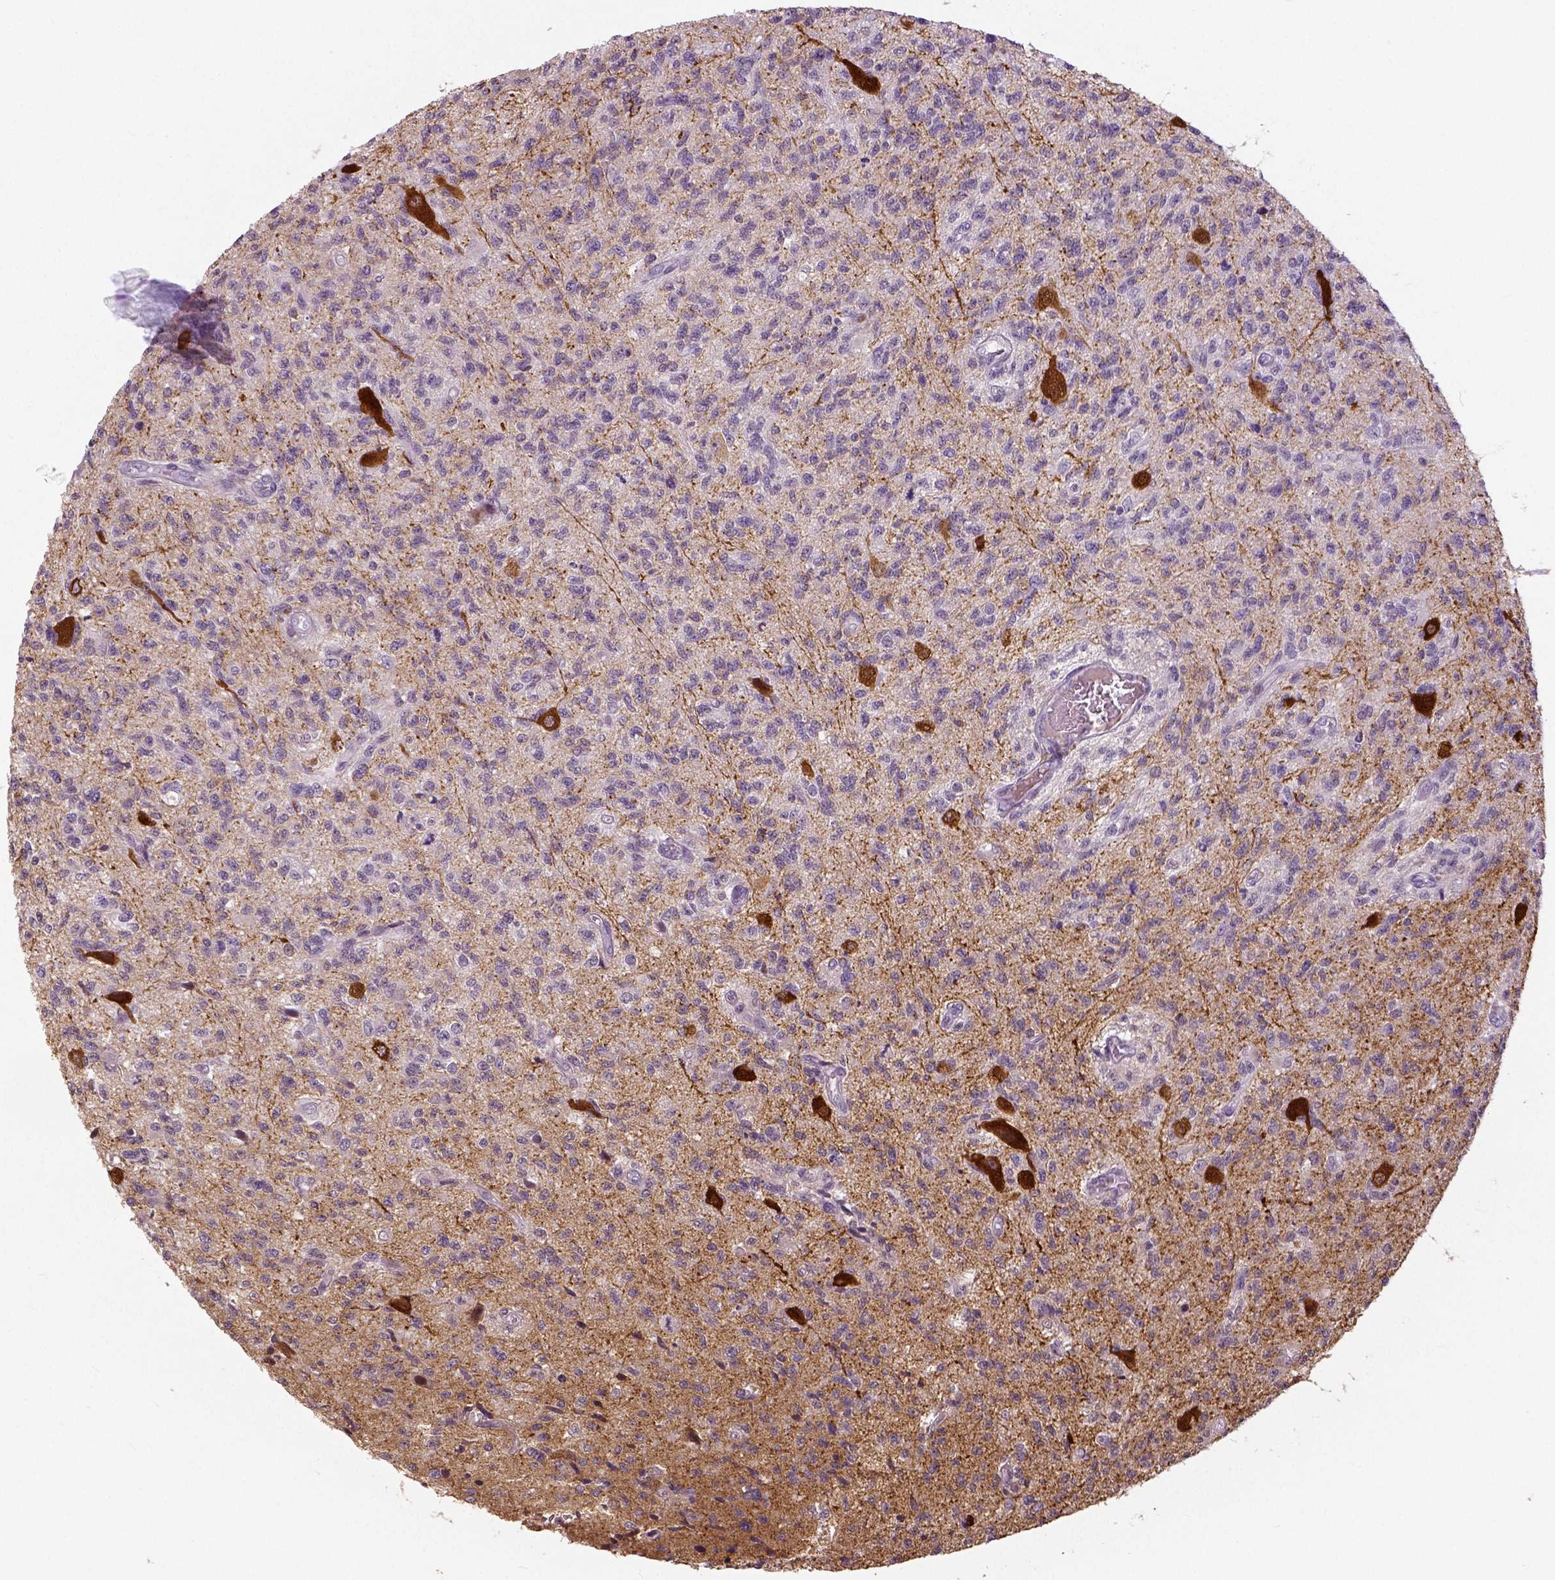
{"staining": {"intensity": "negative", "quantity": "none", "location": "none"}, "tissue": "glioma", "cell_type": "Tumor cells", "image_type": "cancer", "snomed": [{"axis": "morphology", "description": "Glioma, malignant, High grade"}, {"axis": "topography", "description": "Brain"}], "caption": "High magnification brightfield microscopy of glioma stained with DAB (3,3'-diaminobenzidine) (brown) and counterstained with hematoxylin (blue): tumor cells show no significant staining.", "gene": "NECAB1", "patient": {"sex": "male", "age": 56}}